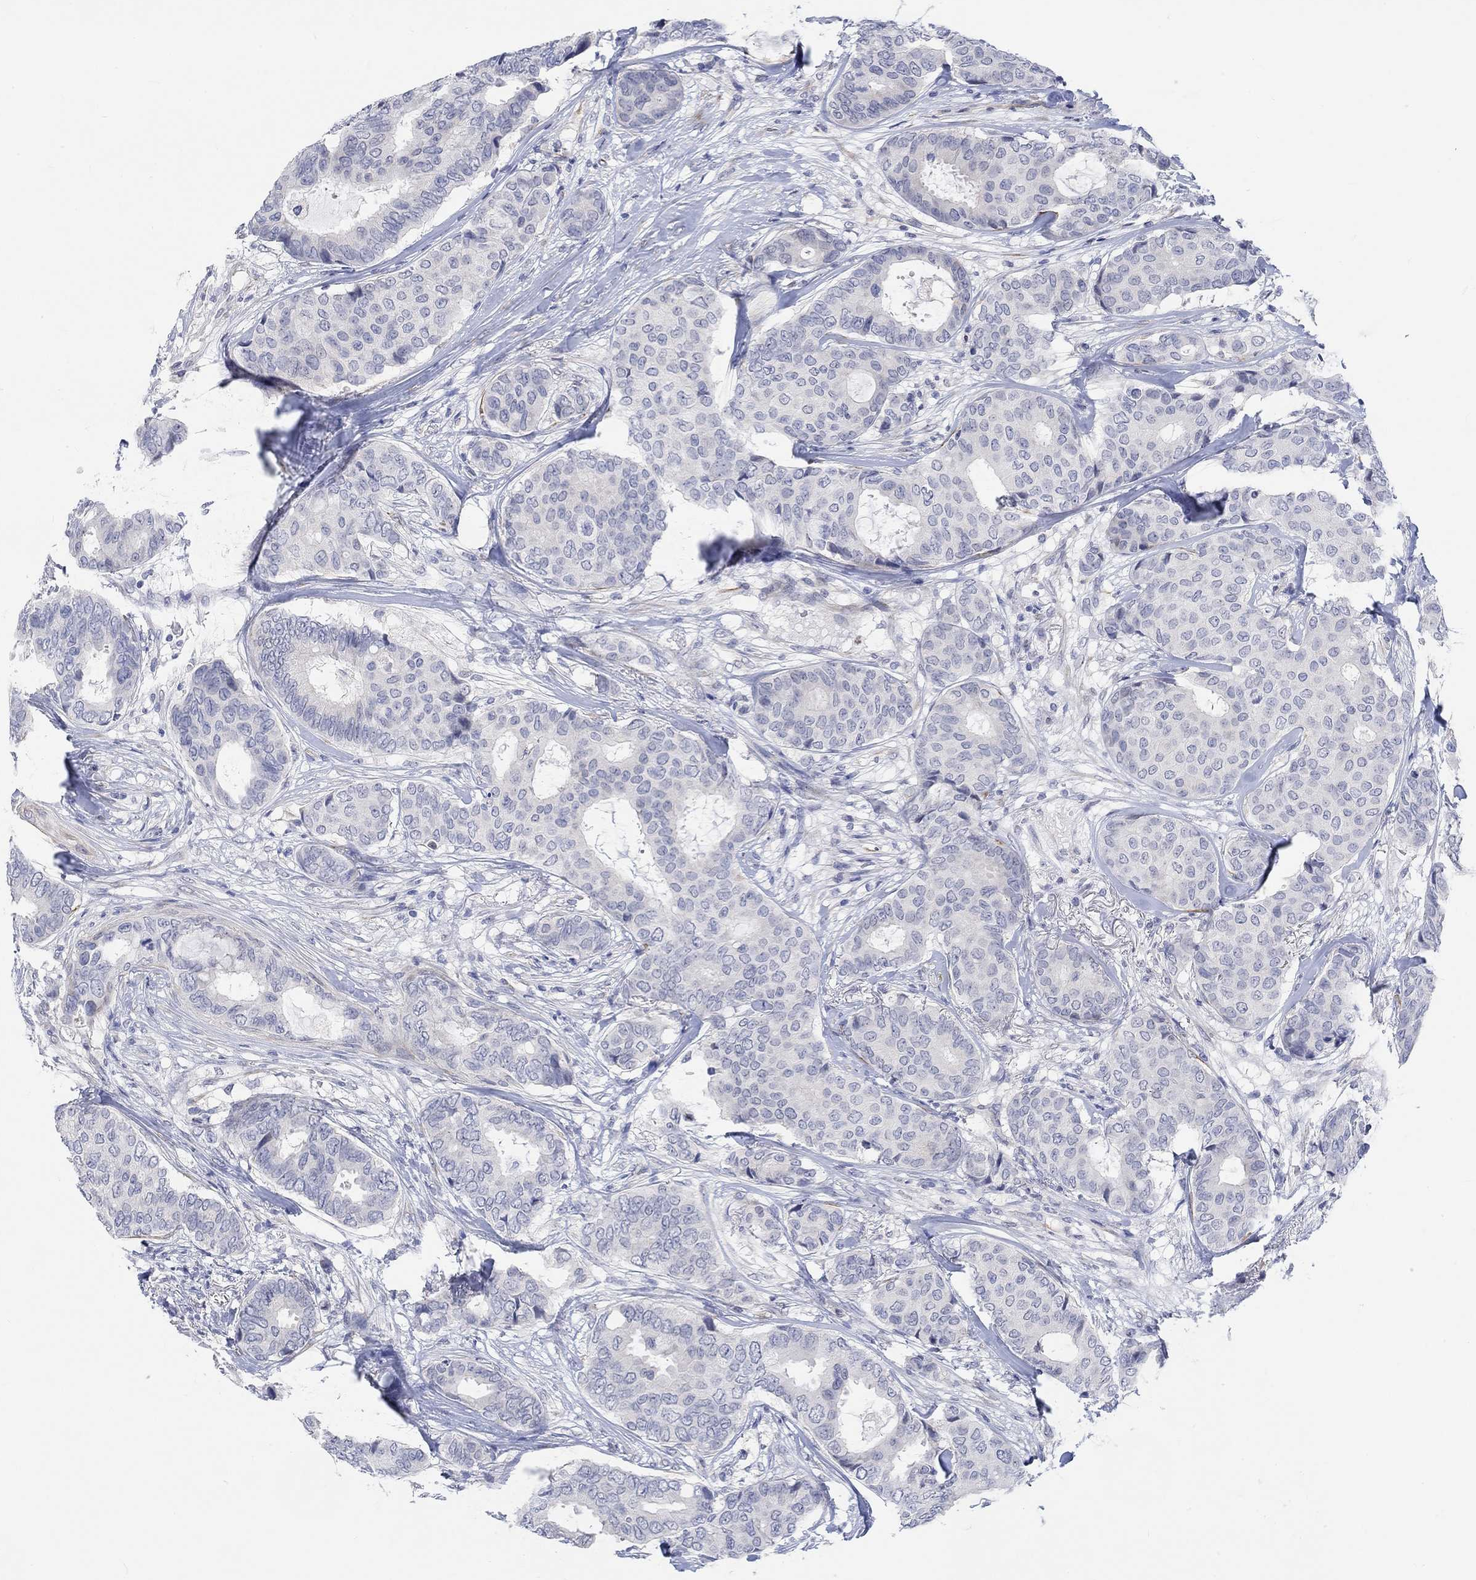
{"staining": {"intensity": "negative", "quantity": "none", "location": "none"}, "tissue": "breast cancer", "cell_type": "Tumor cells", "image_type": "cancer", "snomed": [{"axis": "morphology", "description": "Duct carcinoma"}, {"axis": "topography", "description": "Breast"}], "caption": "This is a histopathology image of immunohistochemistry (IHC) staining of infiltrating ductal carcinoma (breast), which shows no staining in tumor cells. Nuclei are stained in blue.", "gene": "DLK1", "patient": {"sex": "female", "age": 75}}